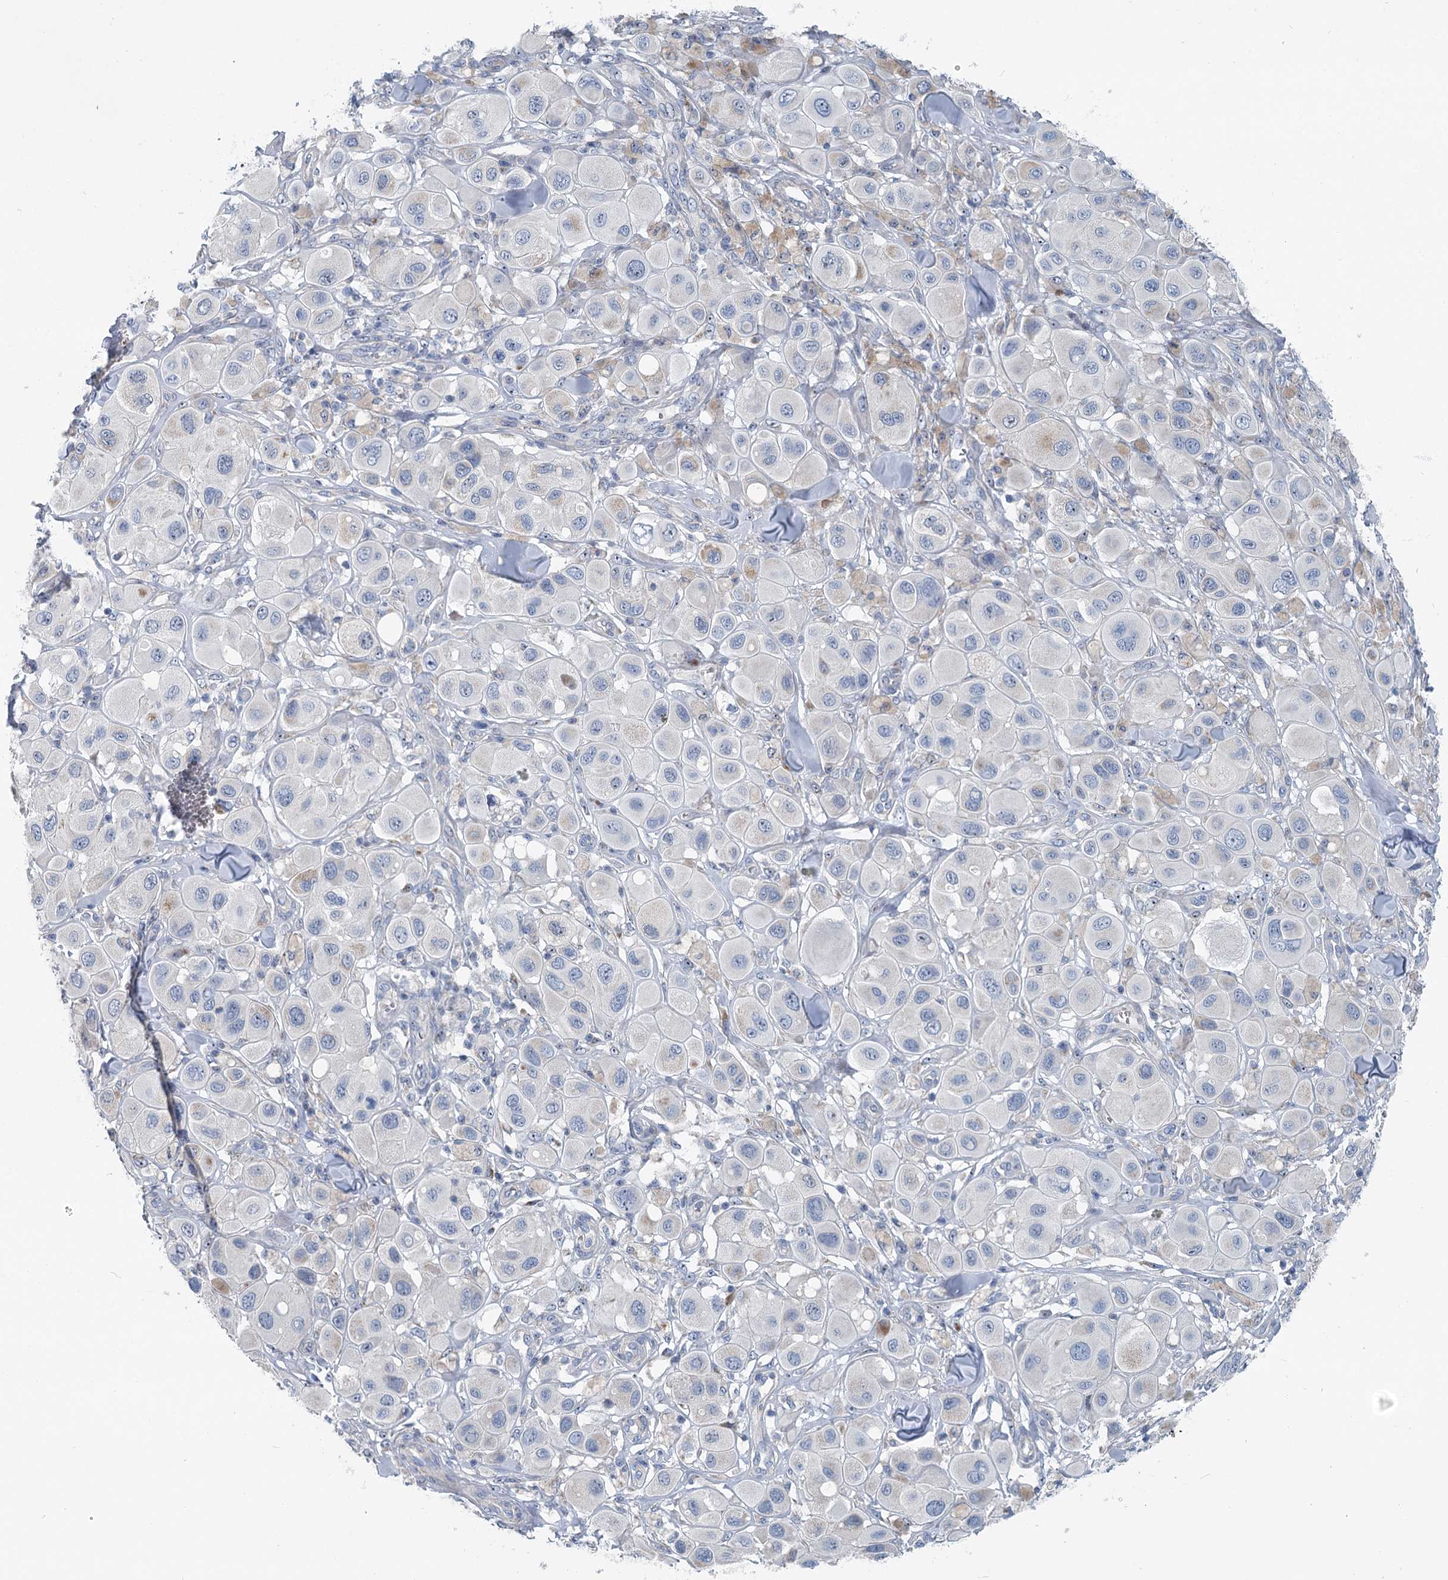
{"staining": {"intensity": "negative", "quantity": "none", "location": "none"}, "tissue": "melanoma", "cell_type": "Tumor cells", "image_type": "cancer", "snomed": [{"axis": "morphology", "description": "Malignant melanoma, Metastatic site"}, {"axis": "topography", "description": "Skin"}], "caption": "Photomicrograph shows no protein expression in tumor cells of malignant melanoma (metastatic site) tissue.", "gene": "MARK2", "patient": {"sex": "male", "age": 41}}